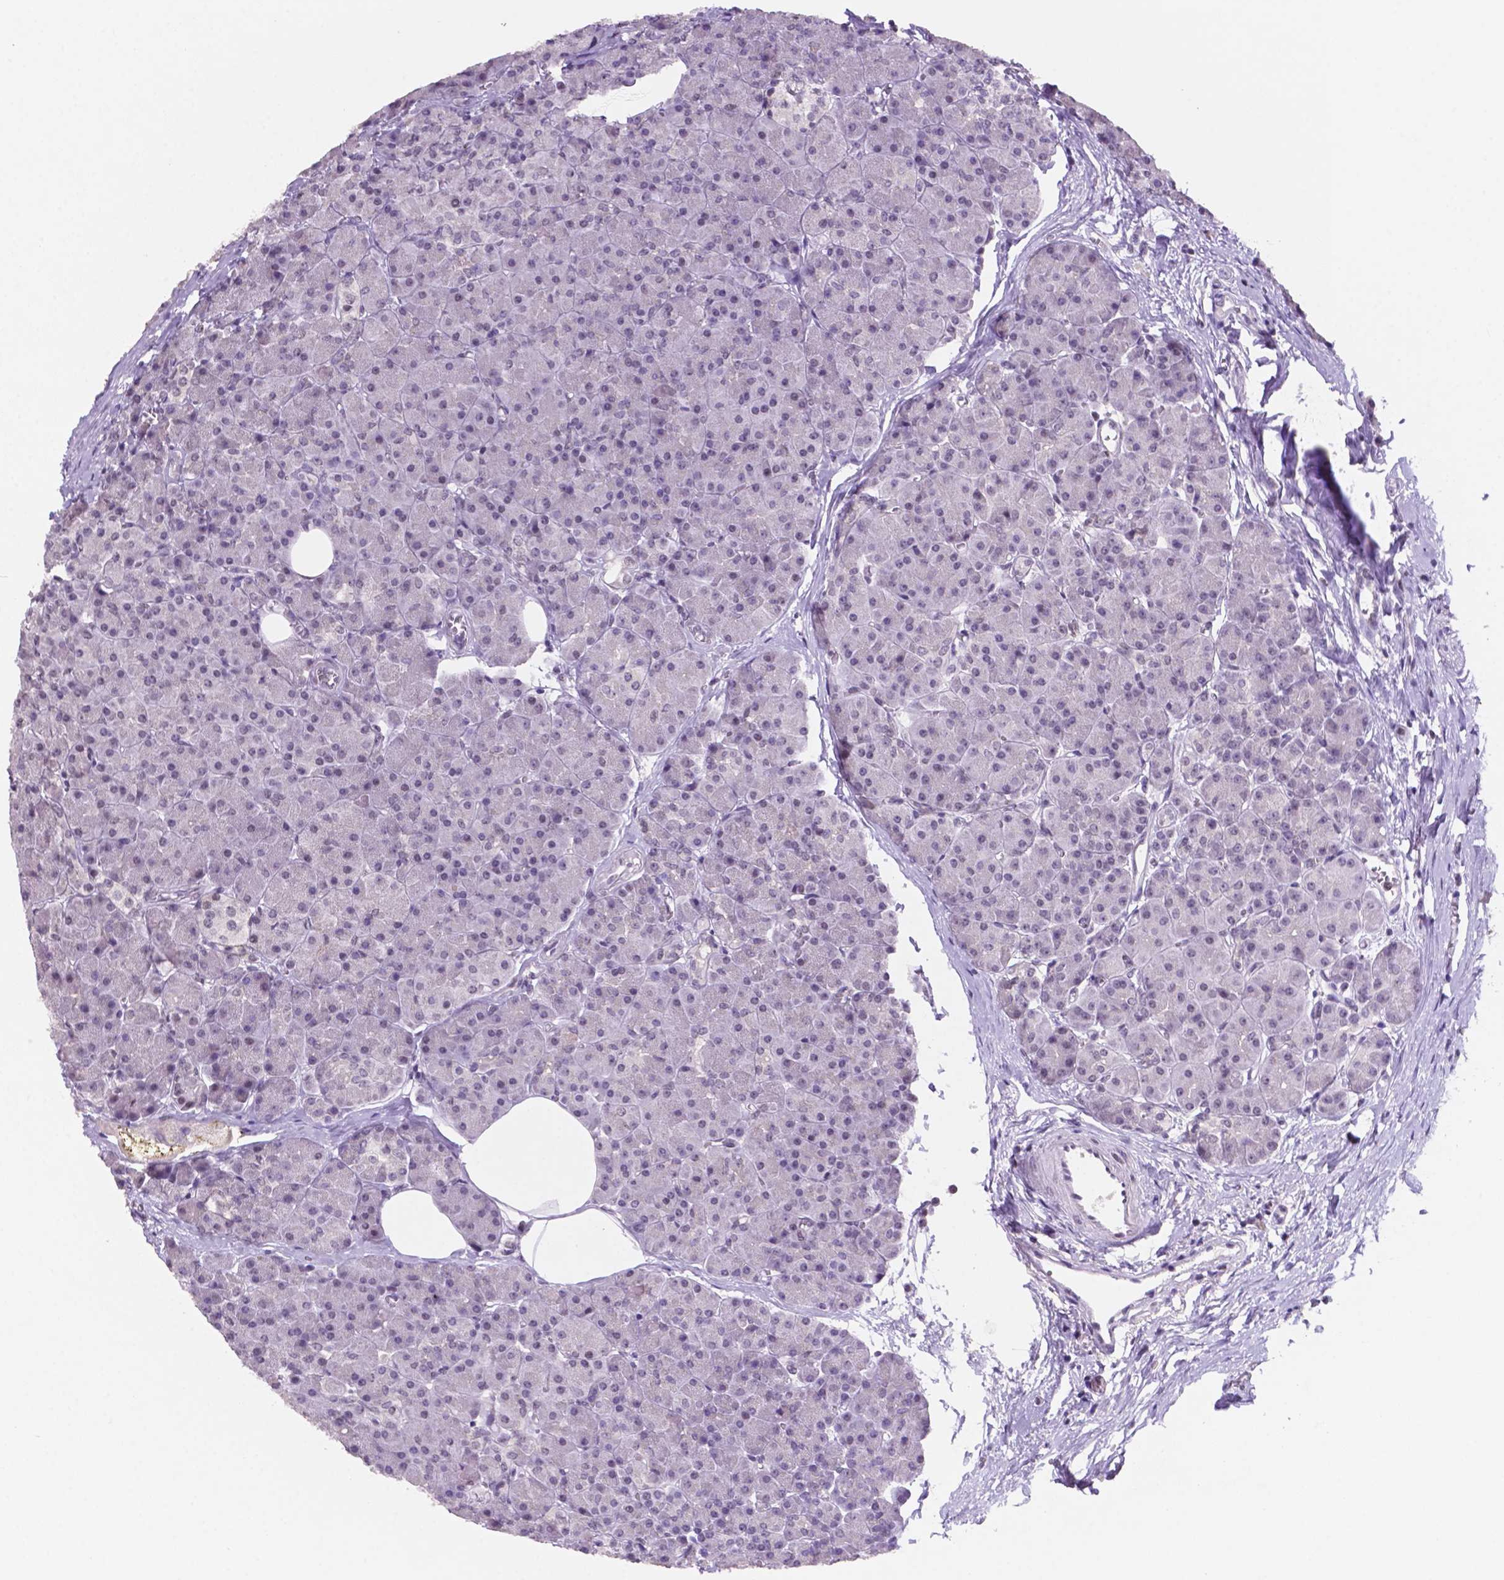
{"staining": {"intensity": "negative", "quantity": "none", "location": "none"}, "tissue": "pancreas", "cell_type": "Exocrine glandular cells", "image_type": "normal", "snomed": [{"axis": "morphology", "description": "Normal tissue, NOS"}, {"axis": "topography", "description": "Pancreas"}], "caption": "A micrograph of pancreas stained for a protein reveals no brown staining in exocrine glandular cells.", "gene": "NCOR1", "patient": {"sex": "female", "age": 45}}